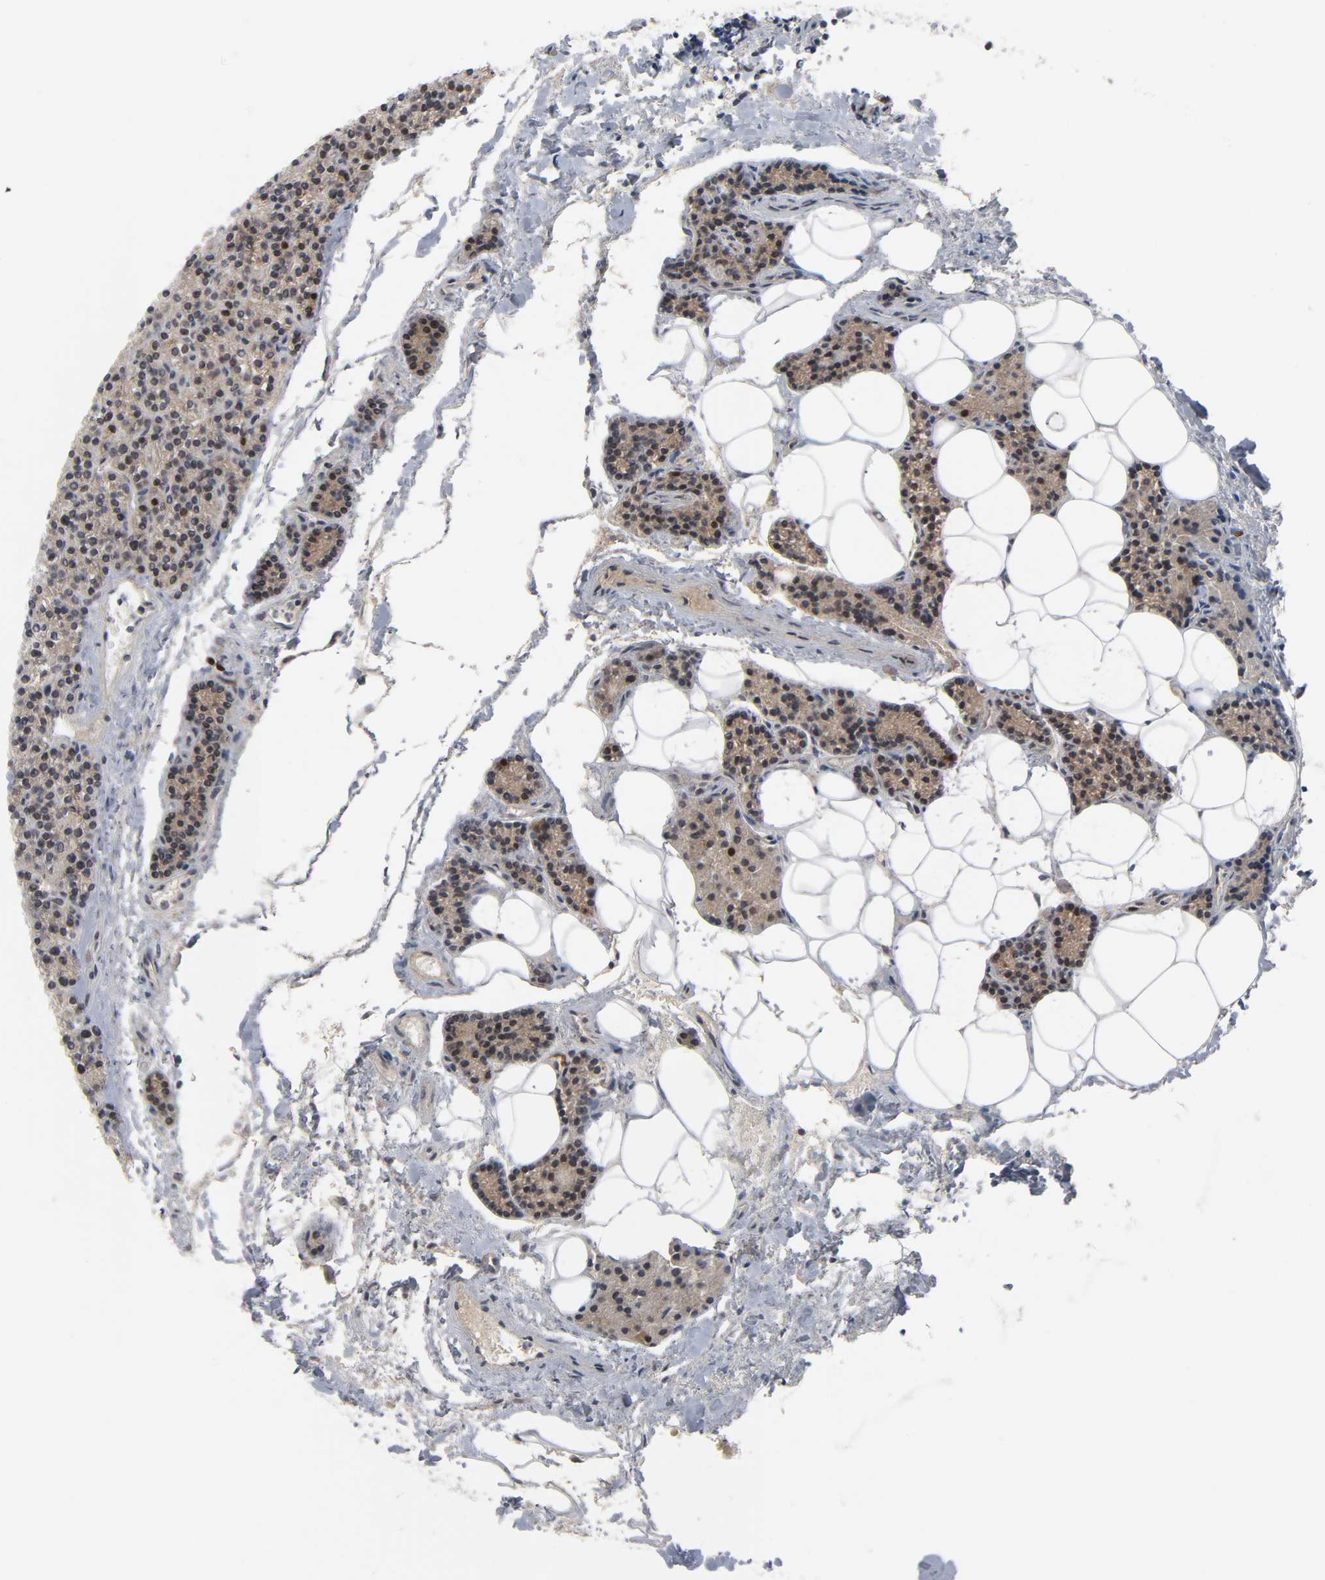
{"staining": {"intensity": "moderate", "quantity": ">75%", "location": "nuclear"}, "tissue": "parathyroid gland", "cell_type": "Glandular cells", "image_type": "normal", "snomed": [{"axis": "morphology", "description": "Normal tissue, NOS"}, {"axis": "topography", "description": "Parathyroid gland"}], "caption": "Immunohistochemistry (IHC) image of unremarkable parathyroid gland stained for a protein (brown), which demonstrates medium levels of moderate nuclear positivity in about >75% of glandular cells.", "gene": "WEE1", "patient": {"sex": "female", "age": 50}}